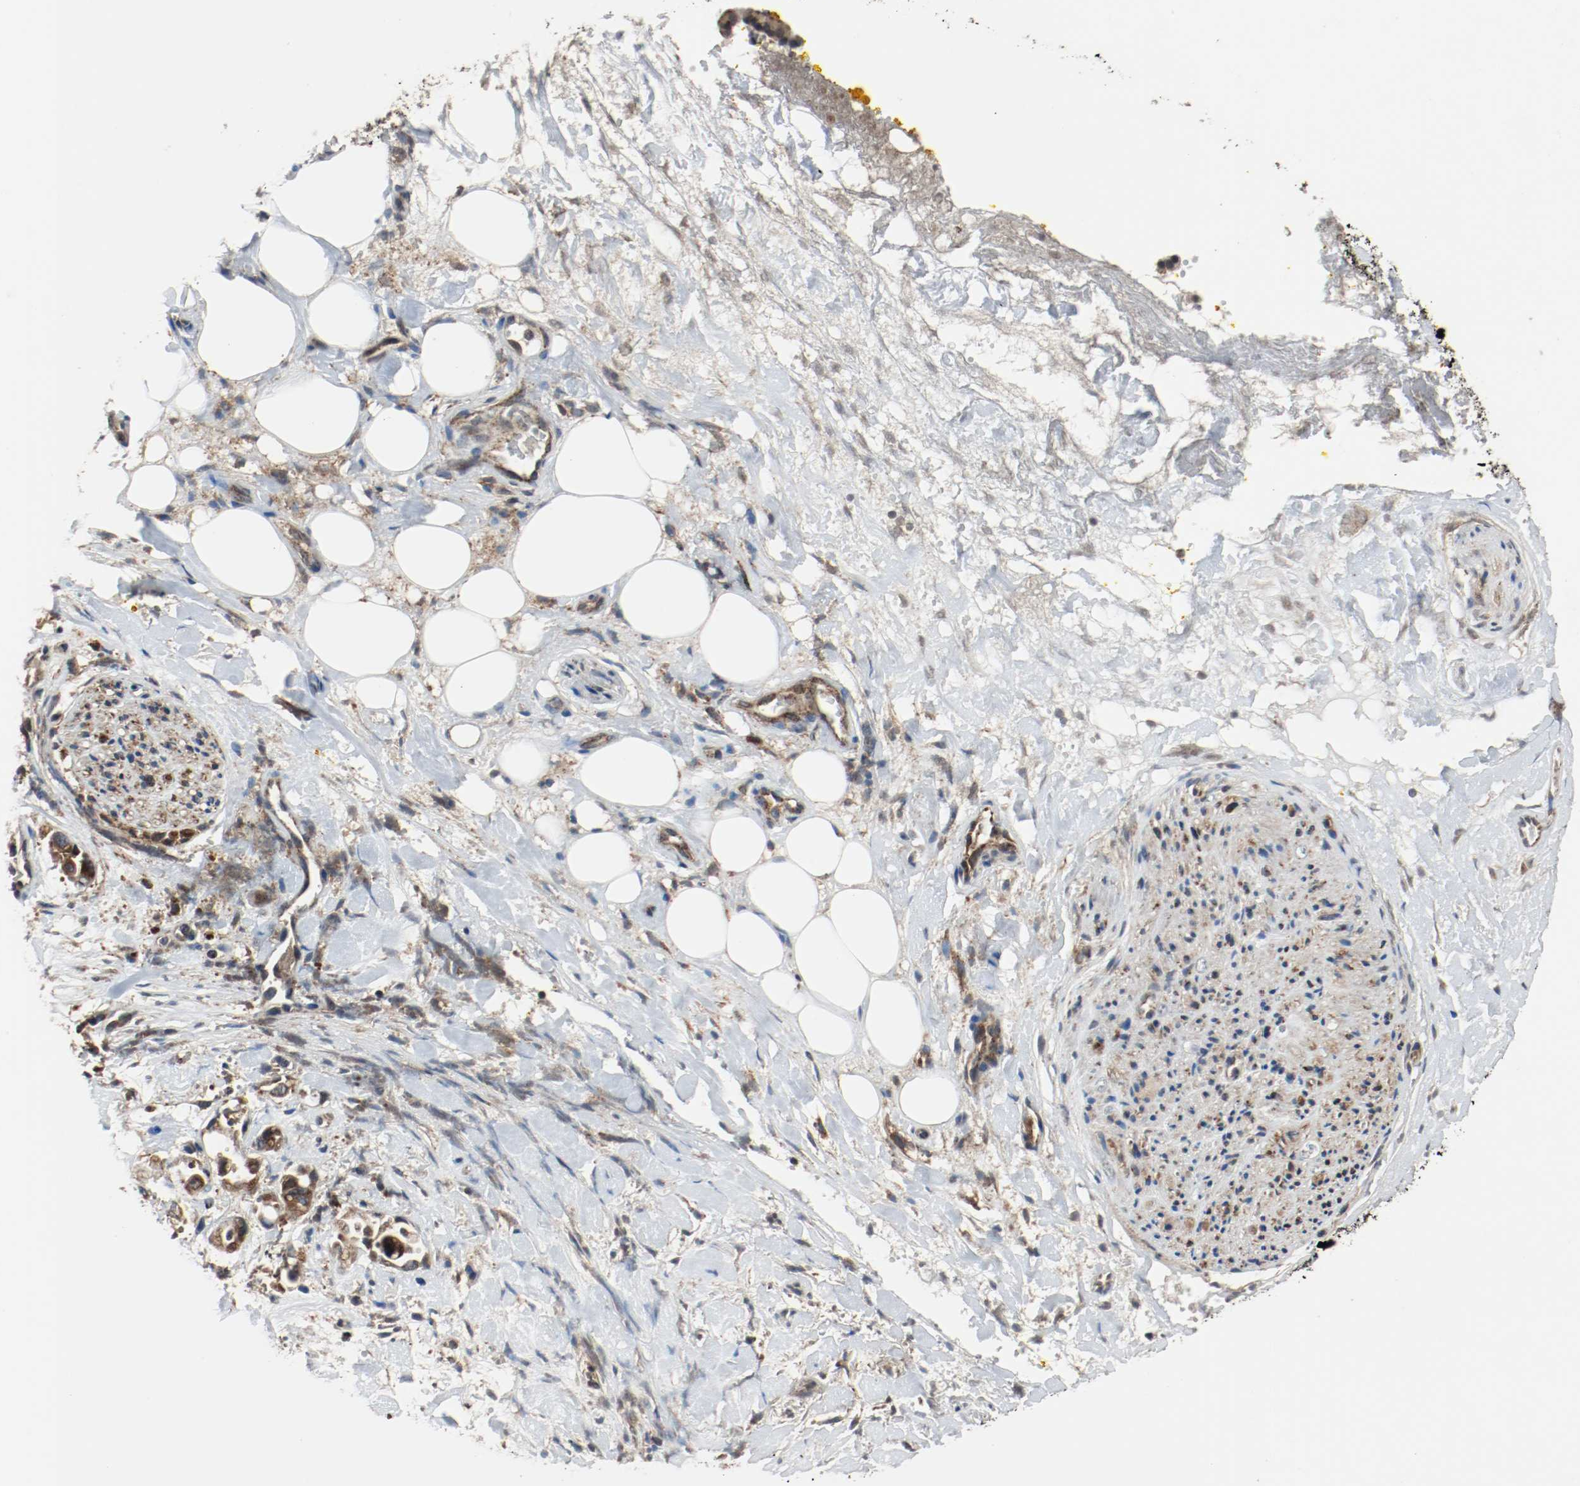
{"staining": {"intensity": "moderate", "quantity": ">75%", "location": "cytoplasmic/membranous"}, "tissue": "pancreatic cancer", "cell_type": "Tumor cells", "image_type": "cancer", "snomed": [{"axis": "morphology", "description": "Adenocarcinoma, NOS"}, {"axis": "topography", "description": "Pancreas"}], "caption": "High-power microscopy captured an immunohistochemistry (IHC) micrograph of adenocarcinoma (pancreatic), revealing moderate cytoplasmic/membranous expression in about >75% of tumor cells.", "gene": "LAMP2", "patient": {"sex": "male", "age": 70}}